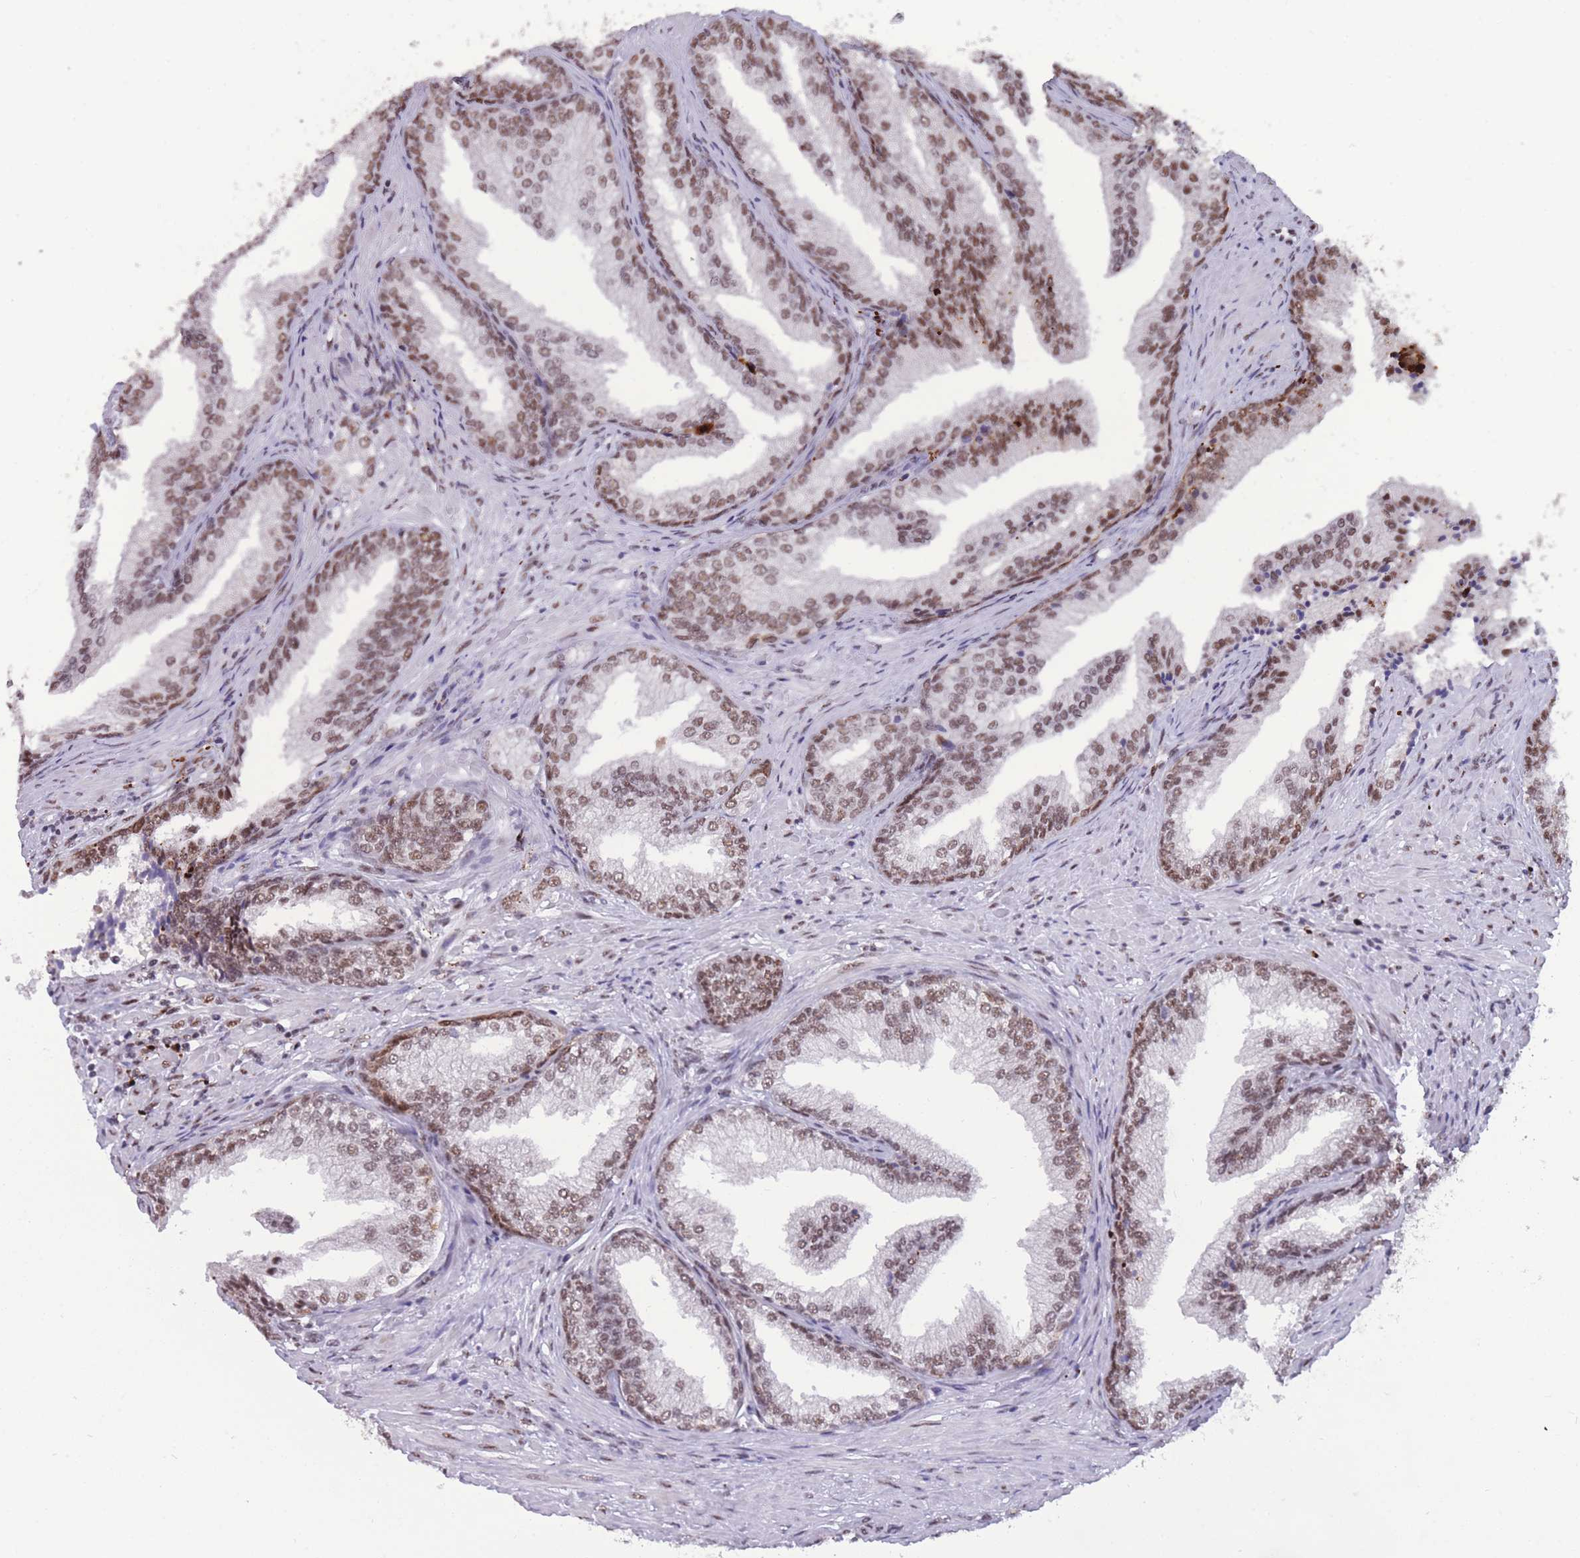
{"staining": {"intensity": "strong", "quantity": ">75%", "location": "nuclear"}, "tissue": "prostate", "cell_type": "Glandular cells", "image_type": "normal", "snomed": [{"axis": "morphology", "description": "Normal tissue, NOS"}, {"axis": "topography", "description": "Prostate"}], "caption": "Protein staining by immunohistochemistry displays strong nuclear expression in about >75% of glandular cells in normal prostate.", "gene": "PRPF19", "patient": {"sex": "male", "age": 76}}